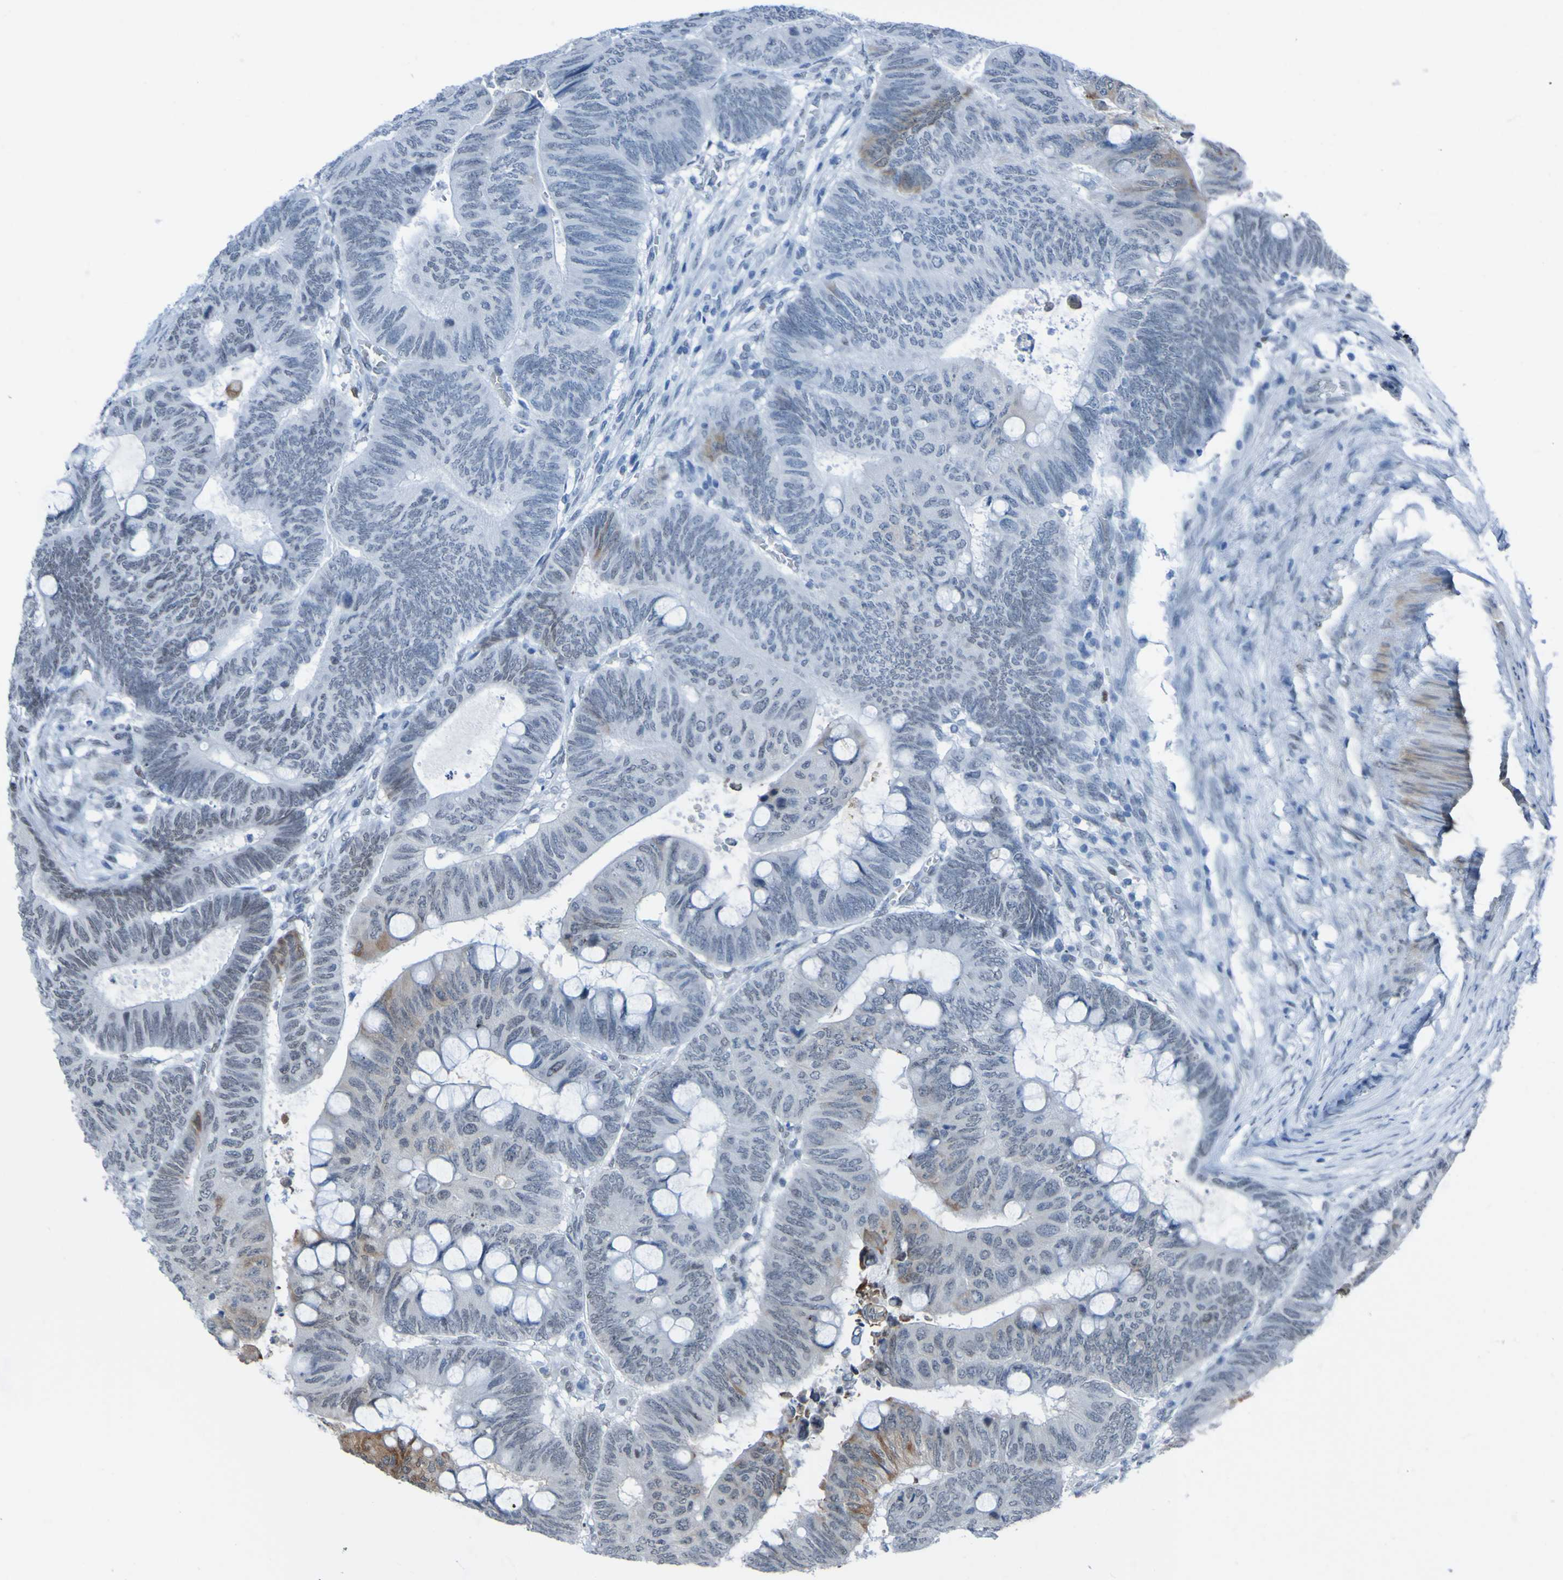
{"staining": {"intensity": "strong", "quantity": "<25%", "location": "cytoplasmic/membranous,nuclear"}, "tissue": "colorectal cancer", "cell_type": "Tumor cells", "image_type": "cancer", "snomed": [{"axis": "morphology", "description": "Normal tissue, NOS"}, {"axis": "morphology", "description": "Adenocarcinoma, NOS"}, {"axis": "topography", "description": "Rectum"}, {"axis": "topography", "description": "Peripheral nerve tissue"}], "caption": "Immunohistochemistry (IHC) image of human colorectal cancer (adenocarcinoma) stained for a protein (brown), which shows medium levels of strong cytoplasmic/membranous and nuclear expression in about <25% of tumor cells.", "gene": "PHF2", "patient": {"sex": "male", "age": 92}}